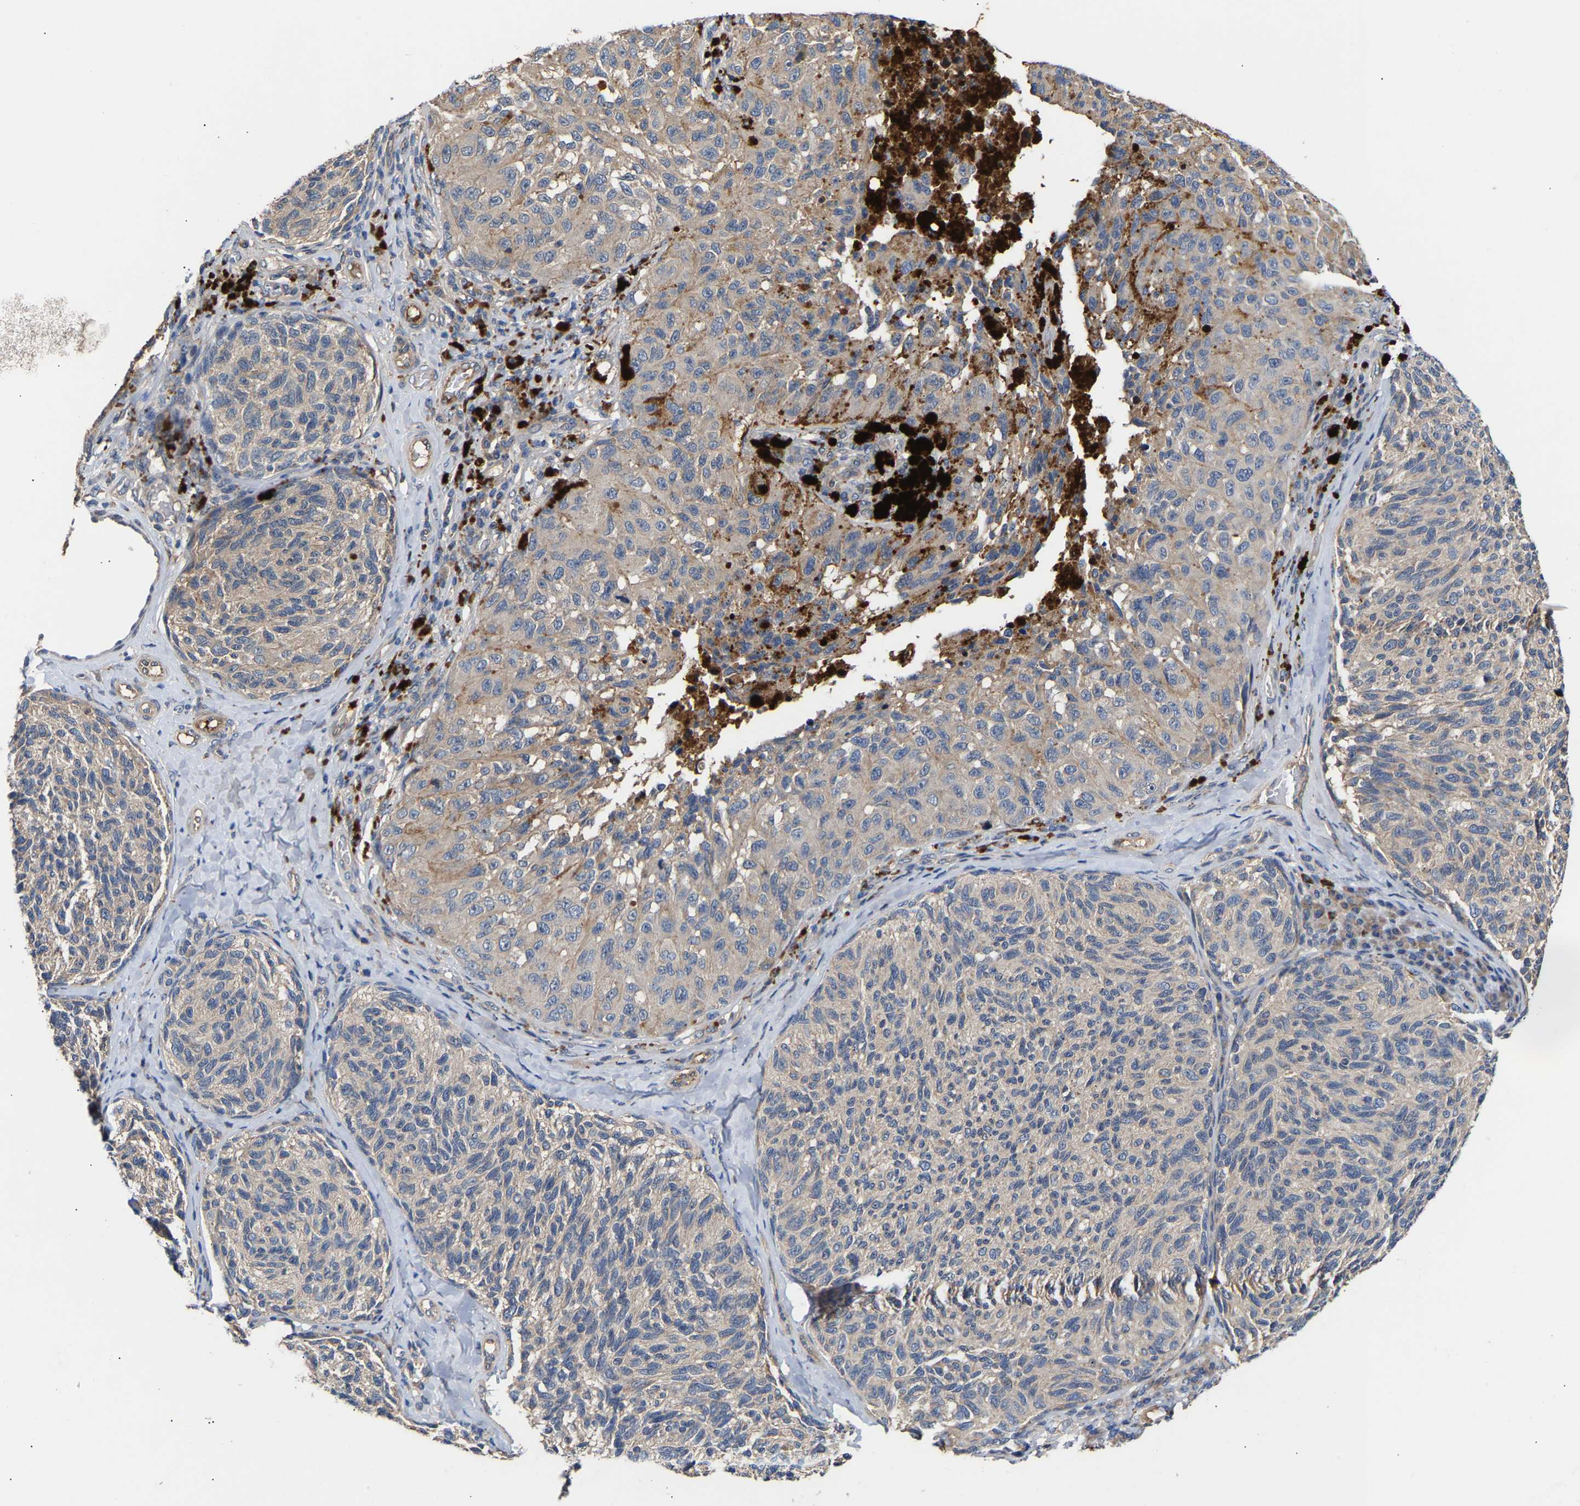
{"staining": {"intensity": "negative", "quantity": "none", "location": "none"}, "tissue": "melanoma", "cell_type": "Tumor cells", "image_type": "cancer", "snomed": [{"axis": "morphology", "description": "Malignant melanoma, NOS"}, {"axis": "topography", "description": "Skin"}], "caption": "Tumor cells are negative for protein expression in human malignant melanoma.", "gene": "KASH5", "patient": {"sex": "female", "age": 73}}